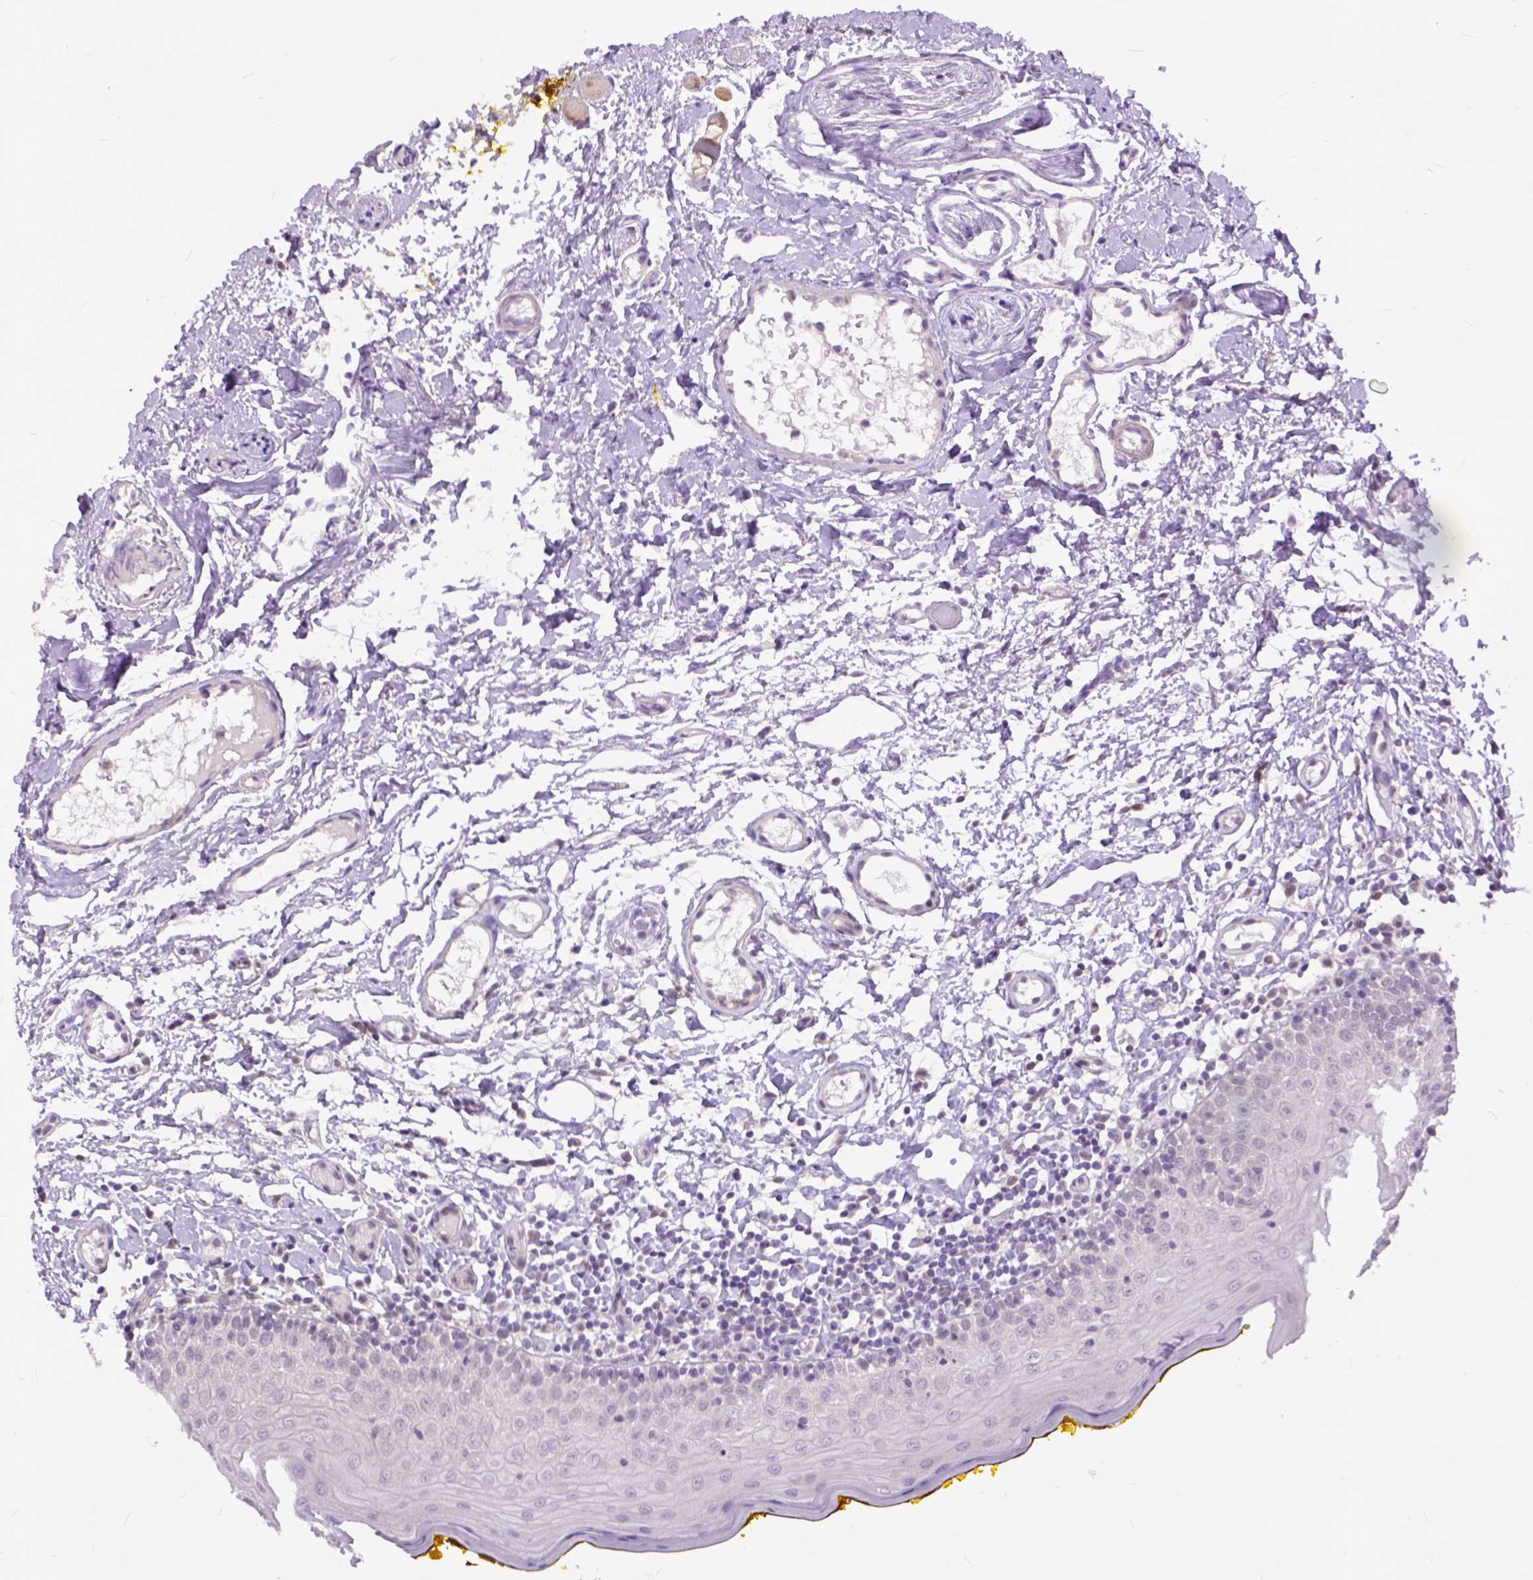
{"staining": {"intensity": "moderate", "quantity": "<25%", "location": "nuclear"}, "tissue": "oral mucosa", "cell_type": "Squamous epithelial cells", "image_type": "normal", "snomed": [{"axis": "morphology", "description": "Normal tissue, NOS"}, {"axis": "topography", "description": "Oral tissue"}, {"axis": "topography", "description": "Tounge, NOS"}], "caption": "Oral mucosa stained with DAB immunohistochemistry shows low levels of moderate nuclear staining in about <25% of squamous epithelial cells. Immunohistochemistry (ihc) stains the protein of interest in brown and the nuclei are stained blue.", "gene": "TCEAL7", "patient": {"sex": "female", "age": 58}}